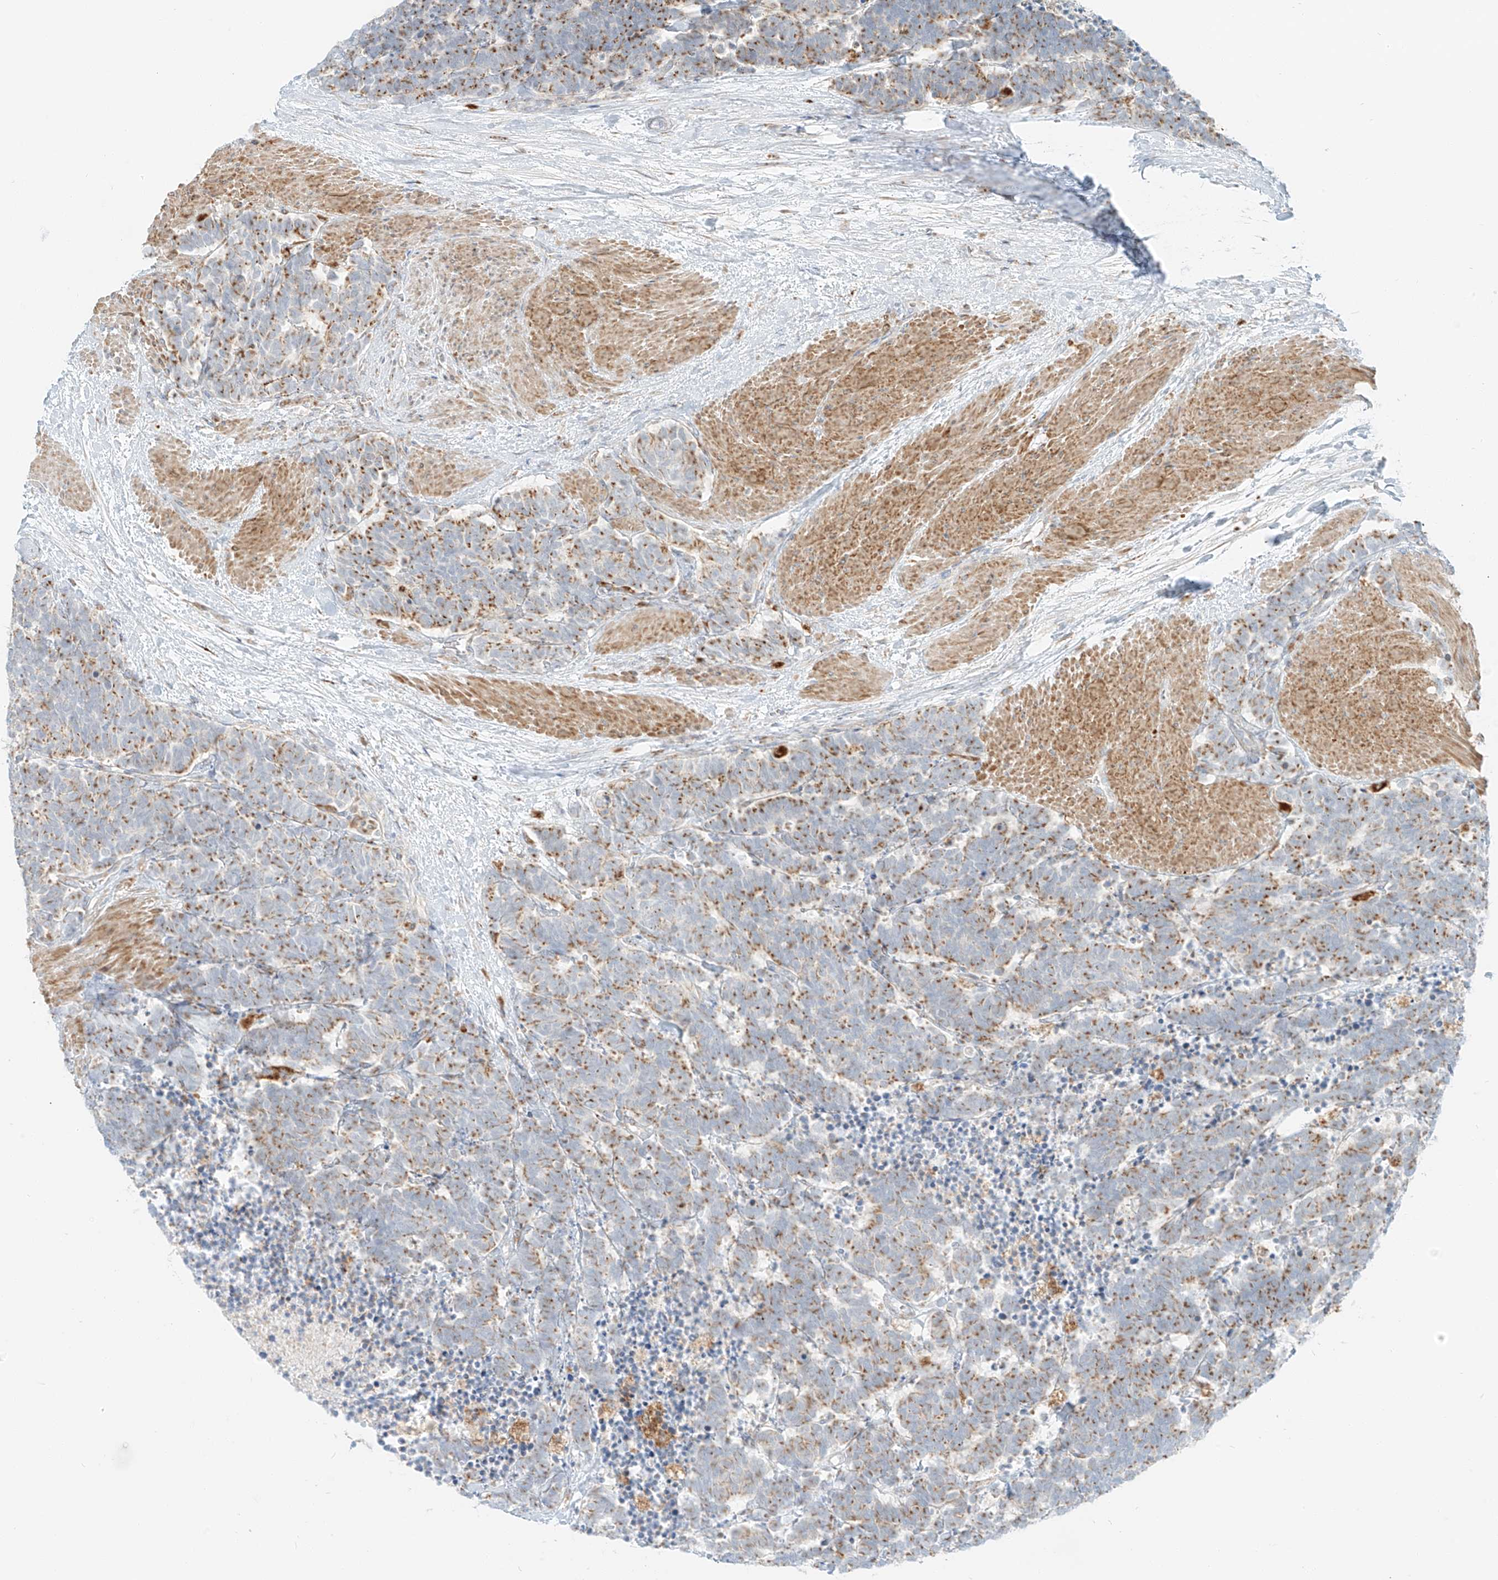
{"staining": {"intensity": "moderate", "quantity": ">75%", "location": "cytoplasmic/membranous"}, "tissue": "carcinoid", "cell_type": "Tumor cells", "image_type": "cancer", "snomed": [{"axis": "morphology", "description": "Carcinoma, NOS"}, {"axis": "morphology", "description": "Carcinoid, malignant, NOS"}, {"axis": "topography", "description": "Urinary bladder"}], "caption": "An image of carcinoid (malignant) stained for a protein reveals moderate cytoplasmic/membranous brown staining in tumor cells.", "gene": "SLC35F6", "patient": {"sex": "male", "age": 57}}